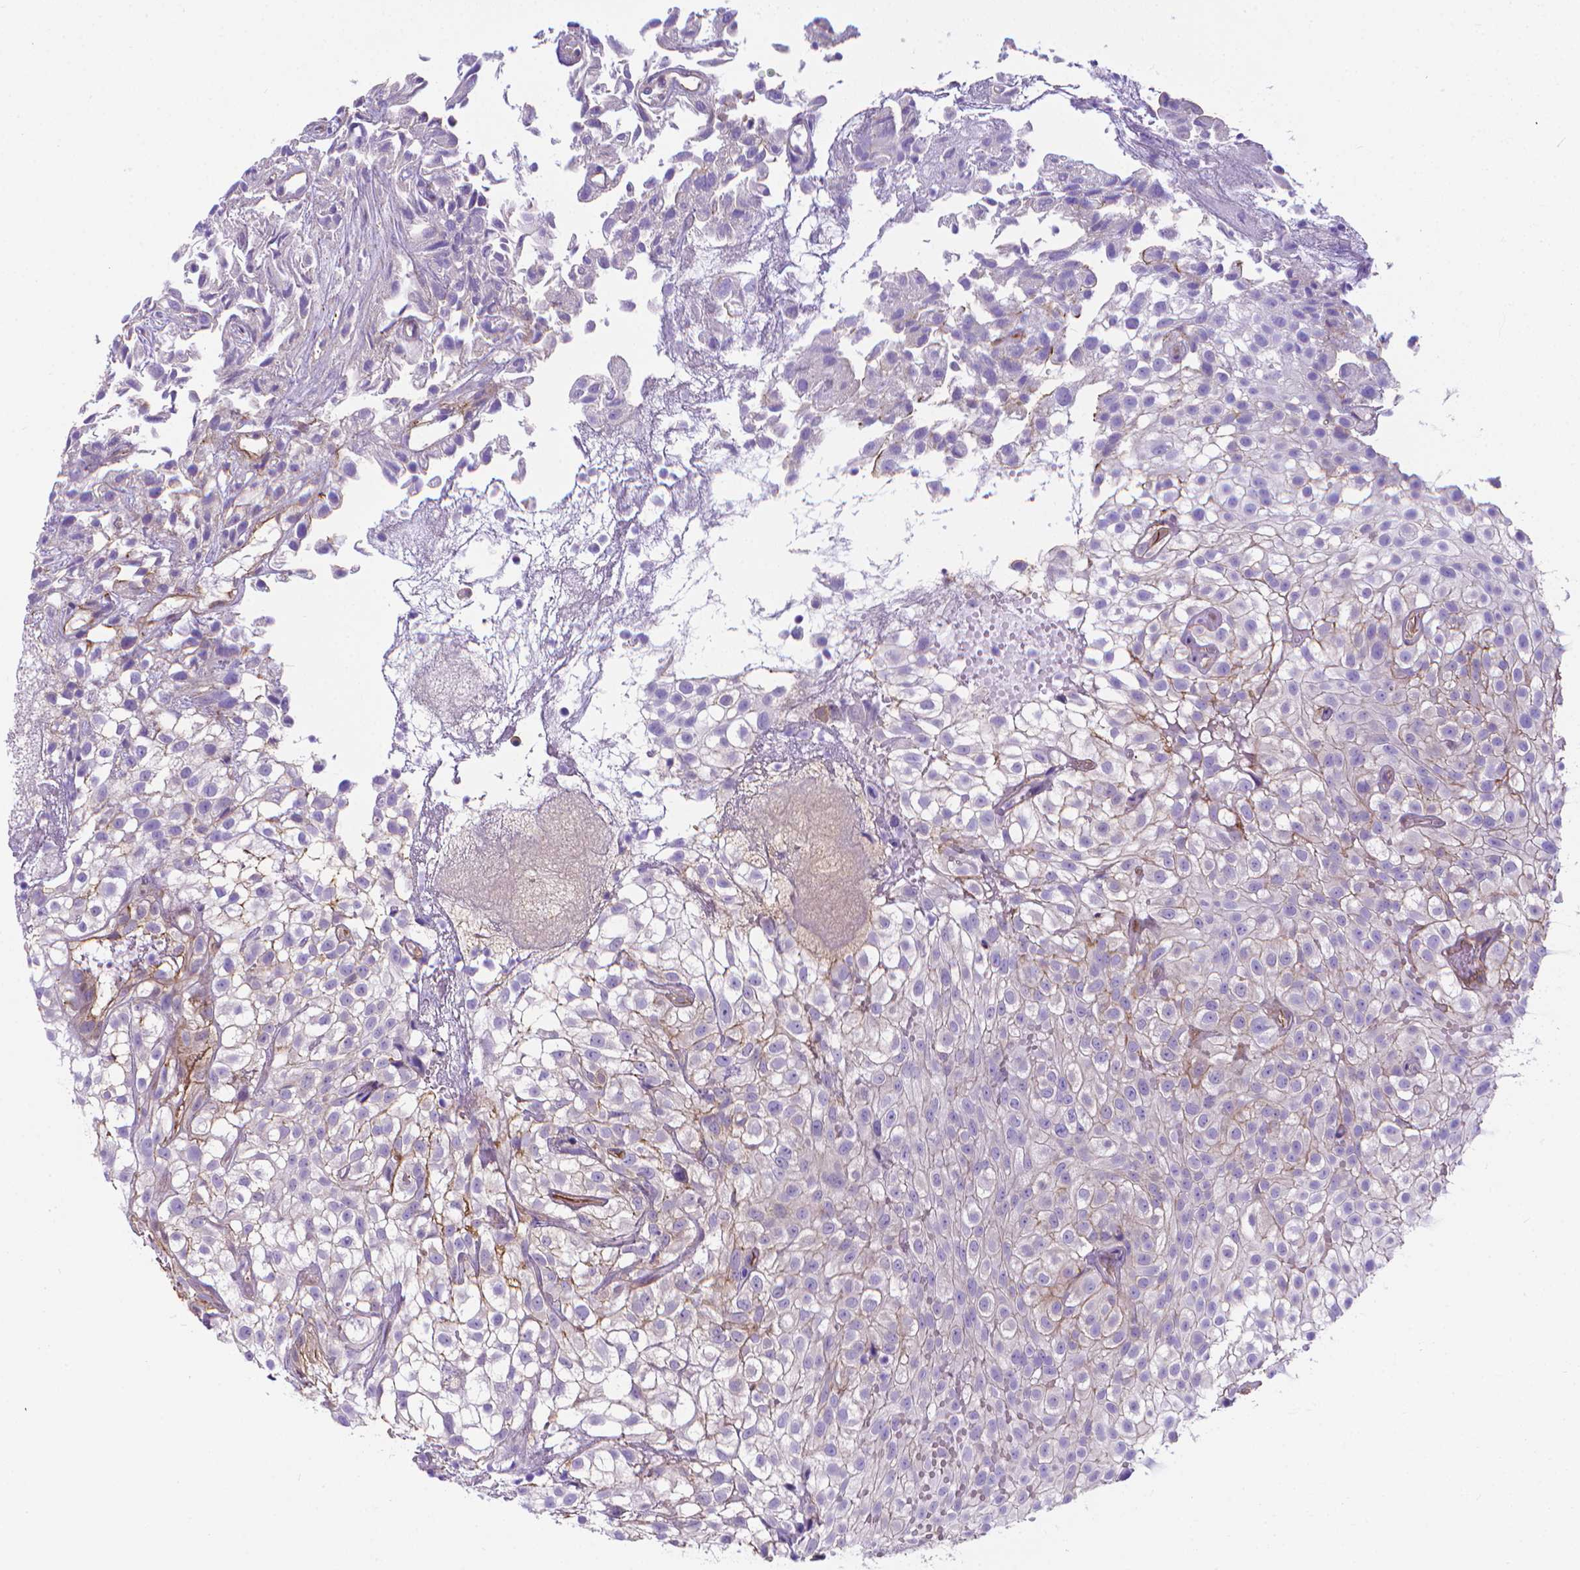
{"staining": {"intensity": "negative", "quantity": "none", "location": "none"}, "tissue": "urothelial cancer", "cell_type": "Tumor cells", "image_type": "cancer", "snomed": [{"axis": "morphology", "description": "Urothelial carcinoma, High grade"}, {"axis": "topography", "description": "Urinary bladder"}], "caption": "IHC of urothelial cancer displays no positivity in tumor cells. (DAB immunohistochemistry with hematoxylin counter stain).", "gene": "CLIC4", "patient": {"sex": "male", "age": 56}}